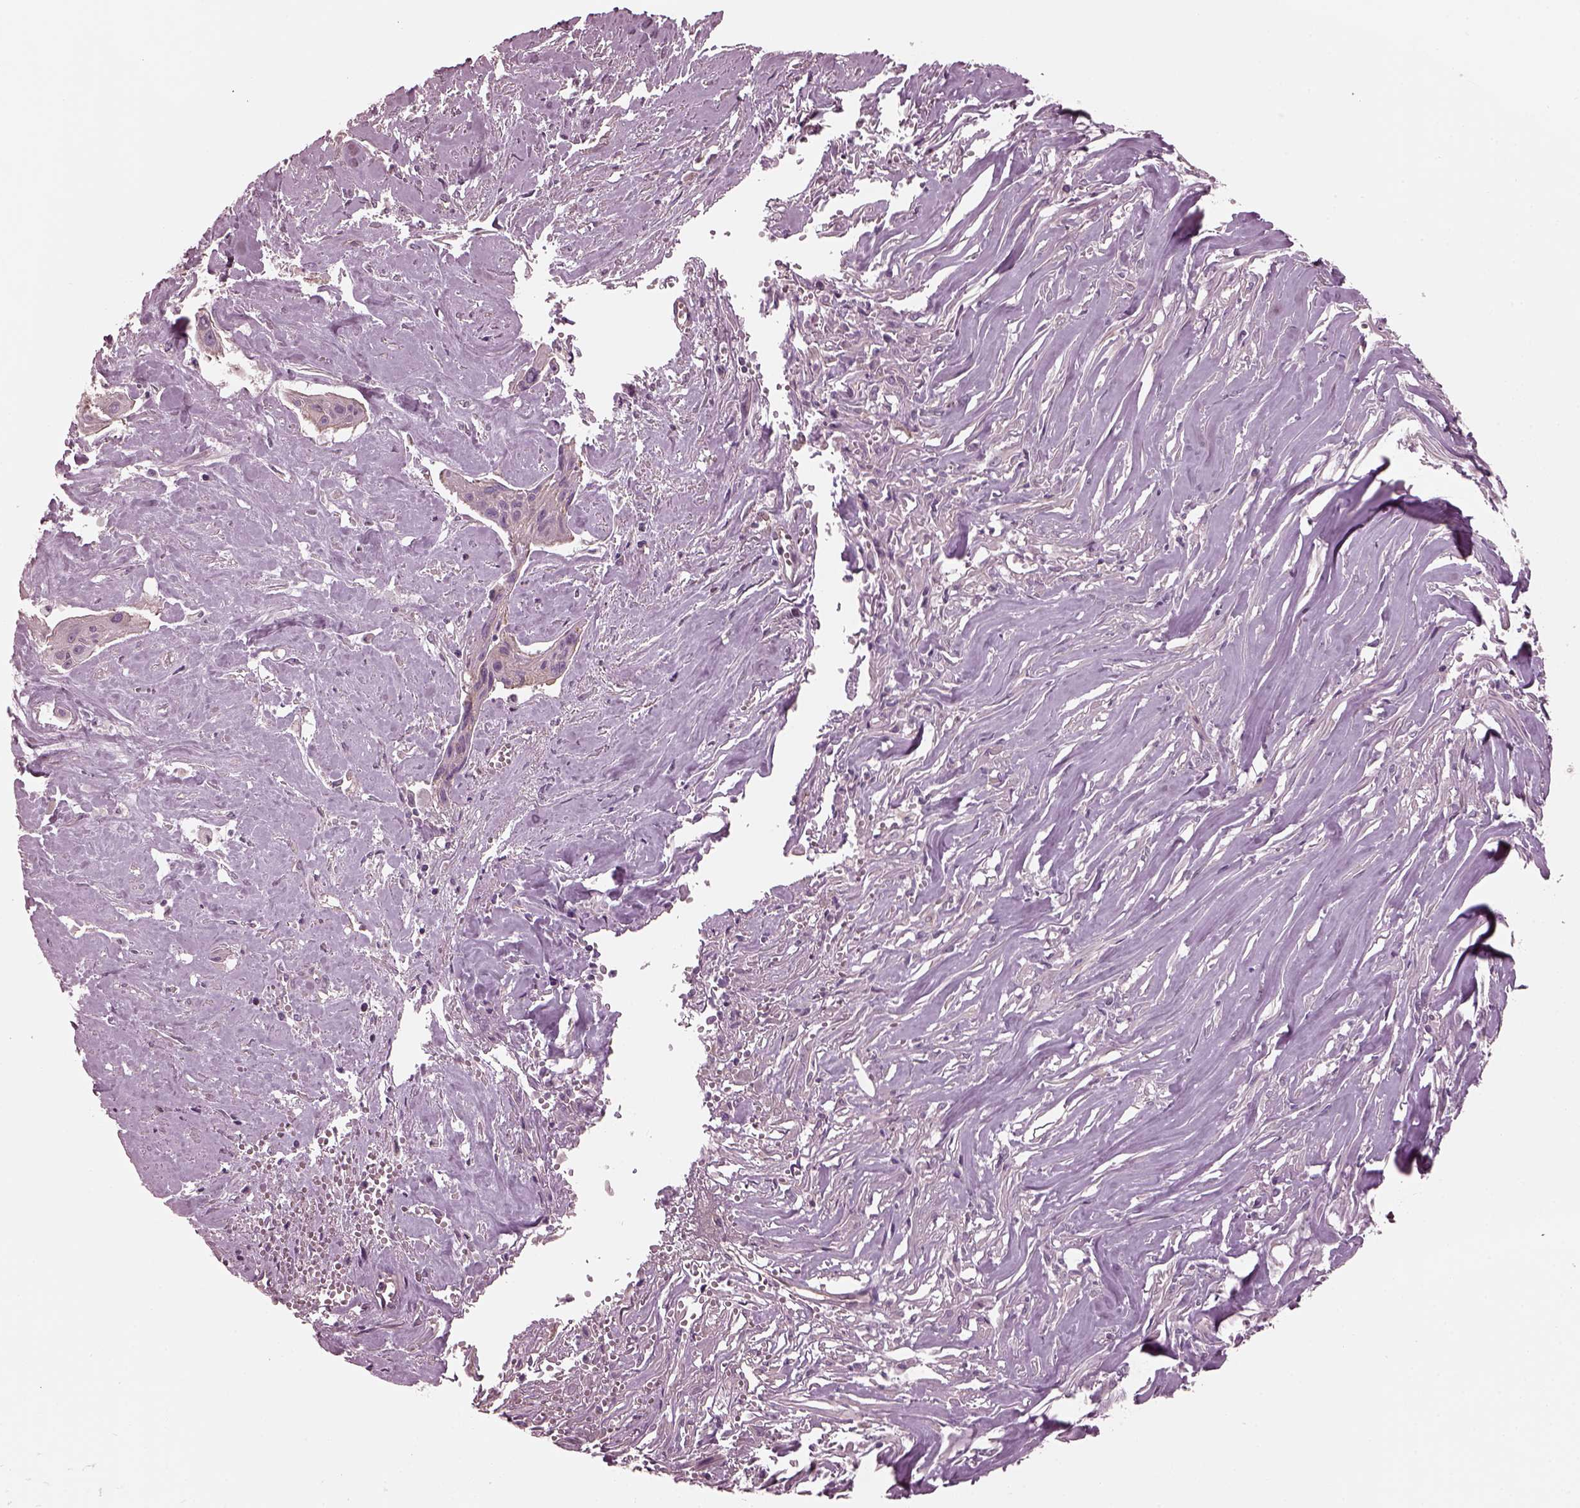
{"staining": {"intensity": "negative", "quantity": "none", "location": "none"}, "tissue": "cervical cancer", "cell_type": "Tumor cells", "image_type": "cancer", "snomed": [{"axis": "morphology", "description": "Squamous cell carcinoma, NOS"}, {"axis": "topography", "description": "Cervix"}], "caption": "There is no significant positivity in tumor cells of squamous cell carcinoma (cervical). The staining is performed using DAB brown chromogen with nuclei counter-stained in using hematoxylin.", "gene": "ODAD1", "patient": {"sex": "female", "age": 49}}